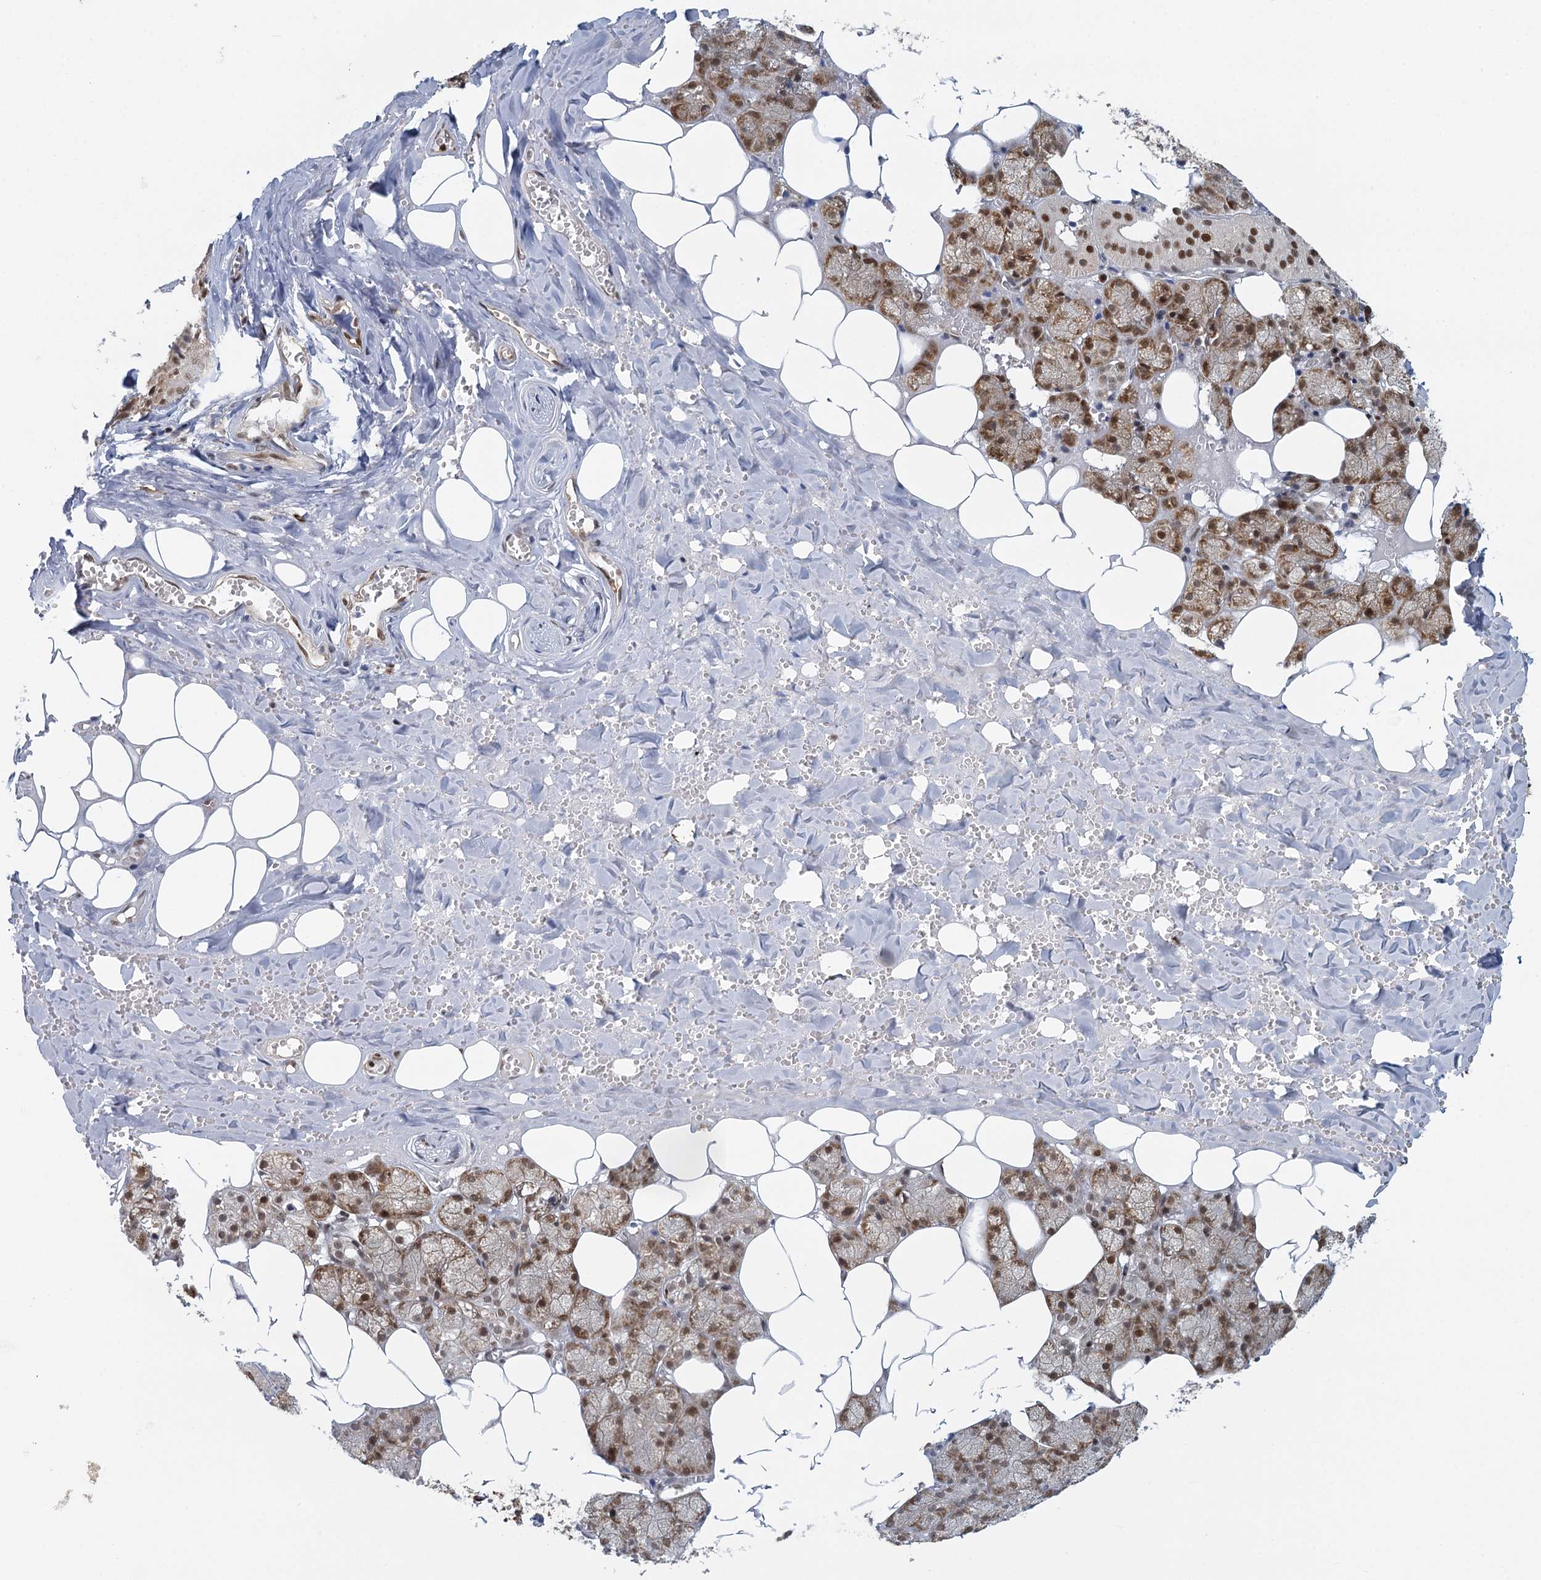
{"staining": {"intensity": "strong", "quantity": ">75%", "location": "cytoplasmic/membranous,nuclear"}, "tissue": "salivary gland", "cell_type": "Glandular cells", "image_type": "normal", "snomed": [{"axis": "morphology", "description": "Normal tissue, NOS"}, {"axis": "topography", "description": "Salivary gland"}], "caption": "Normal salivary gland exhibits strong cytoplasmic/membranous,nuclear positivity in about >75% of glandular cells, visualized by immunohistochemistry.", "gene": "GPATCH11", "patient": {"sex": "male", "age": 62}}